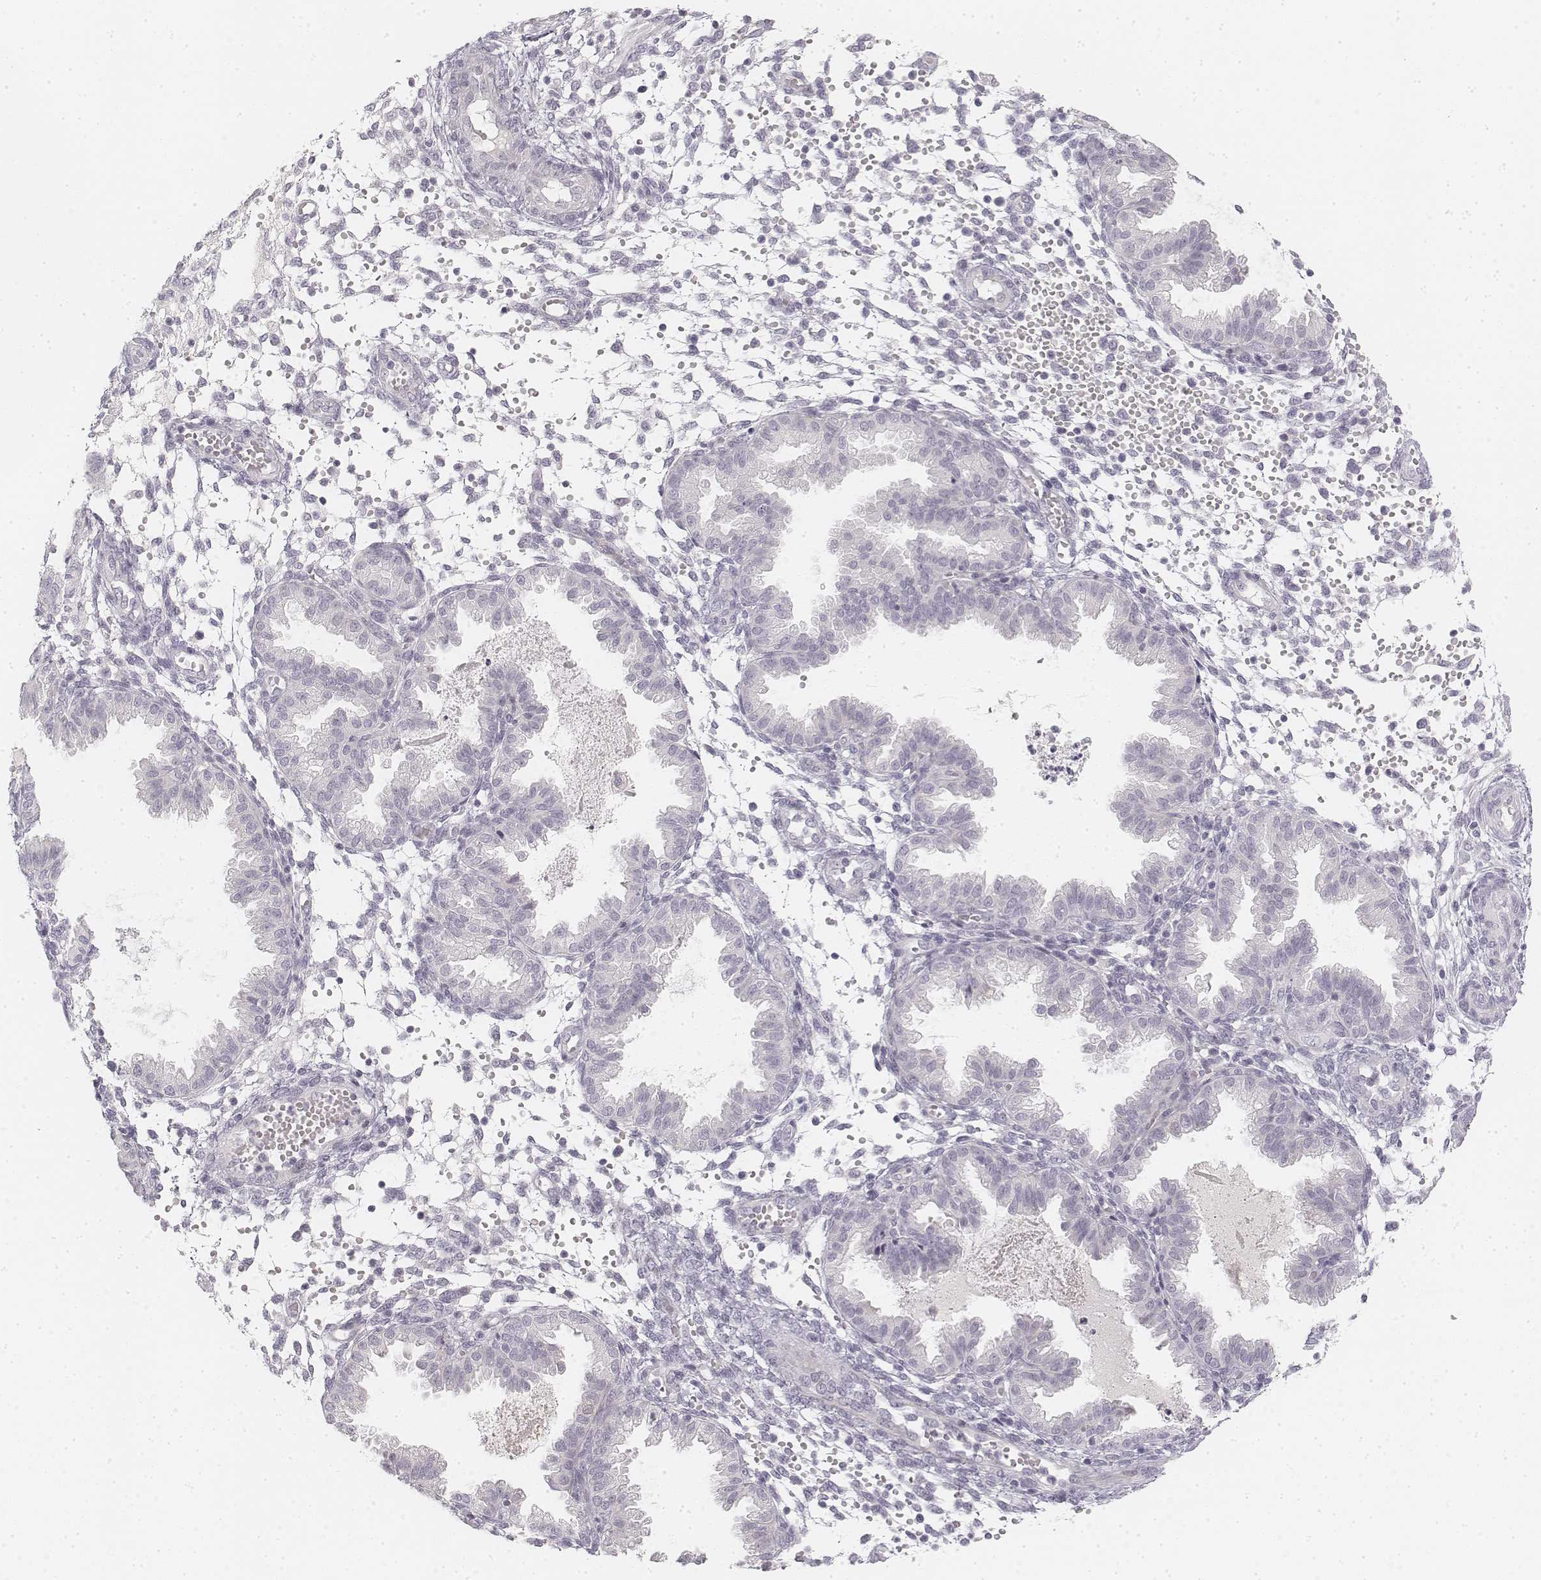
{"staining": {"intensity": "negative", "quantity": "none", "location": "none"}, "tissue": "endometrium", "cell_type": "Cells in endometrial stroma", "image_type": "normal", "snomed": [{"axis": "morphology", "description": "Normal tissue, NOS"}, {"axis": "topography", "description": "Endometrium"}], "caption": "Immunohistochemical staining of unremarkable human endometrium exhibits no significant expression in cells in endometrial stroma.", "gene": "DSG4", "patient": {"sex": "female", "age": 33}}